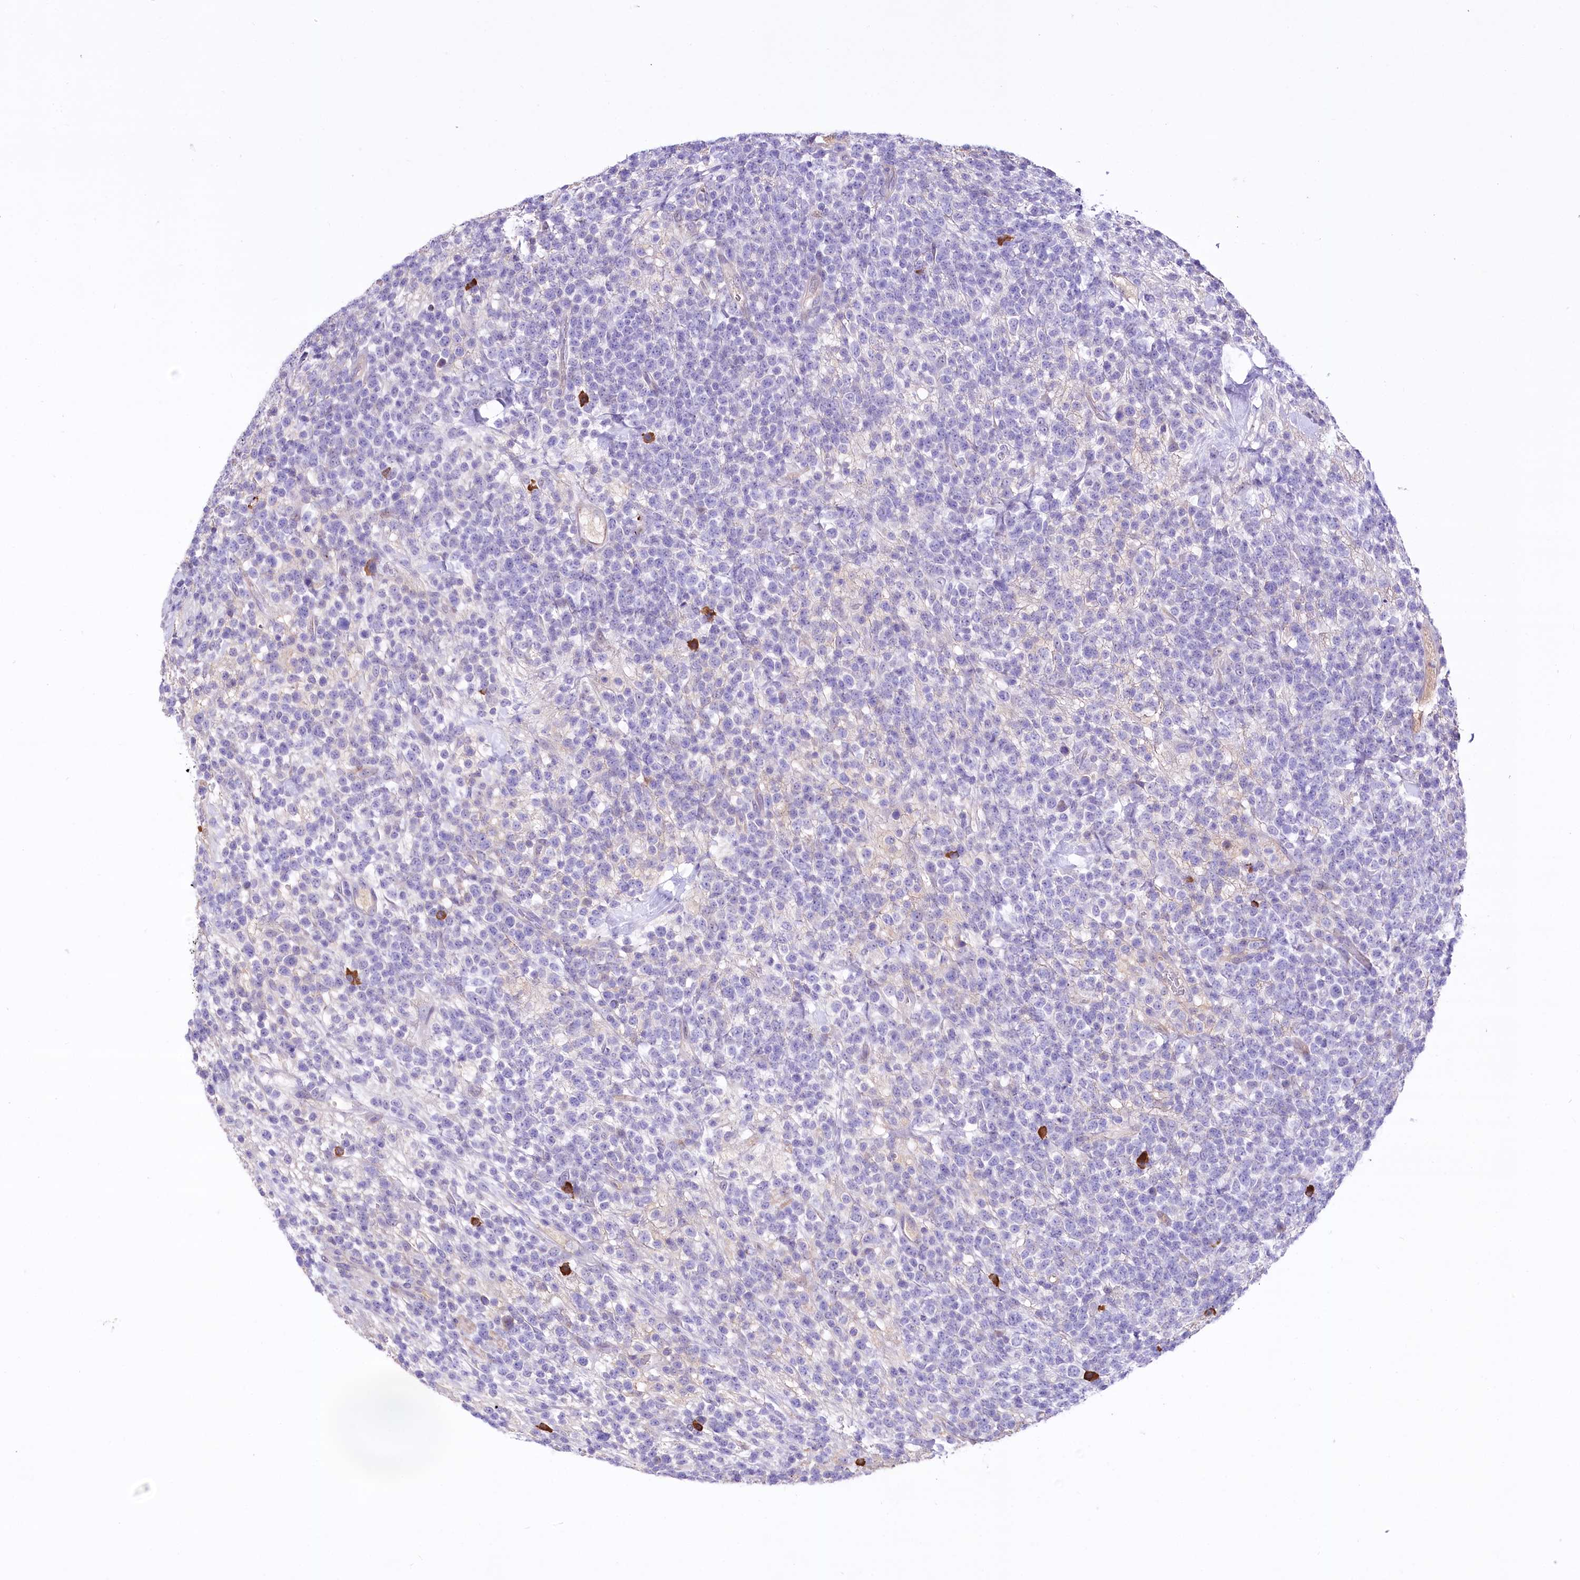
{"staining": {"intensity": "negative", "quantity": "none", "location": "none"}, "tissue": "lymphoma", "cell_type": "Tumor cells", "image_type": "cancer", "snomed": [{"axis": "morphology", "description": "Malignant lymphoma, non-Hodgkin's type, High grade"}, {"axis": "topography", "description": "Colon"}], "caption": "A photomicrograph of human lymphoma is negative for staining in tumor cells.", "gene": "CEP164", "patient": {"sex": "female", "age": 53}}